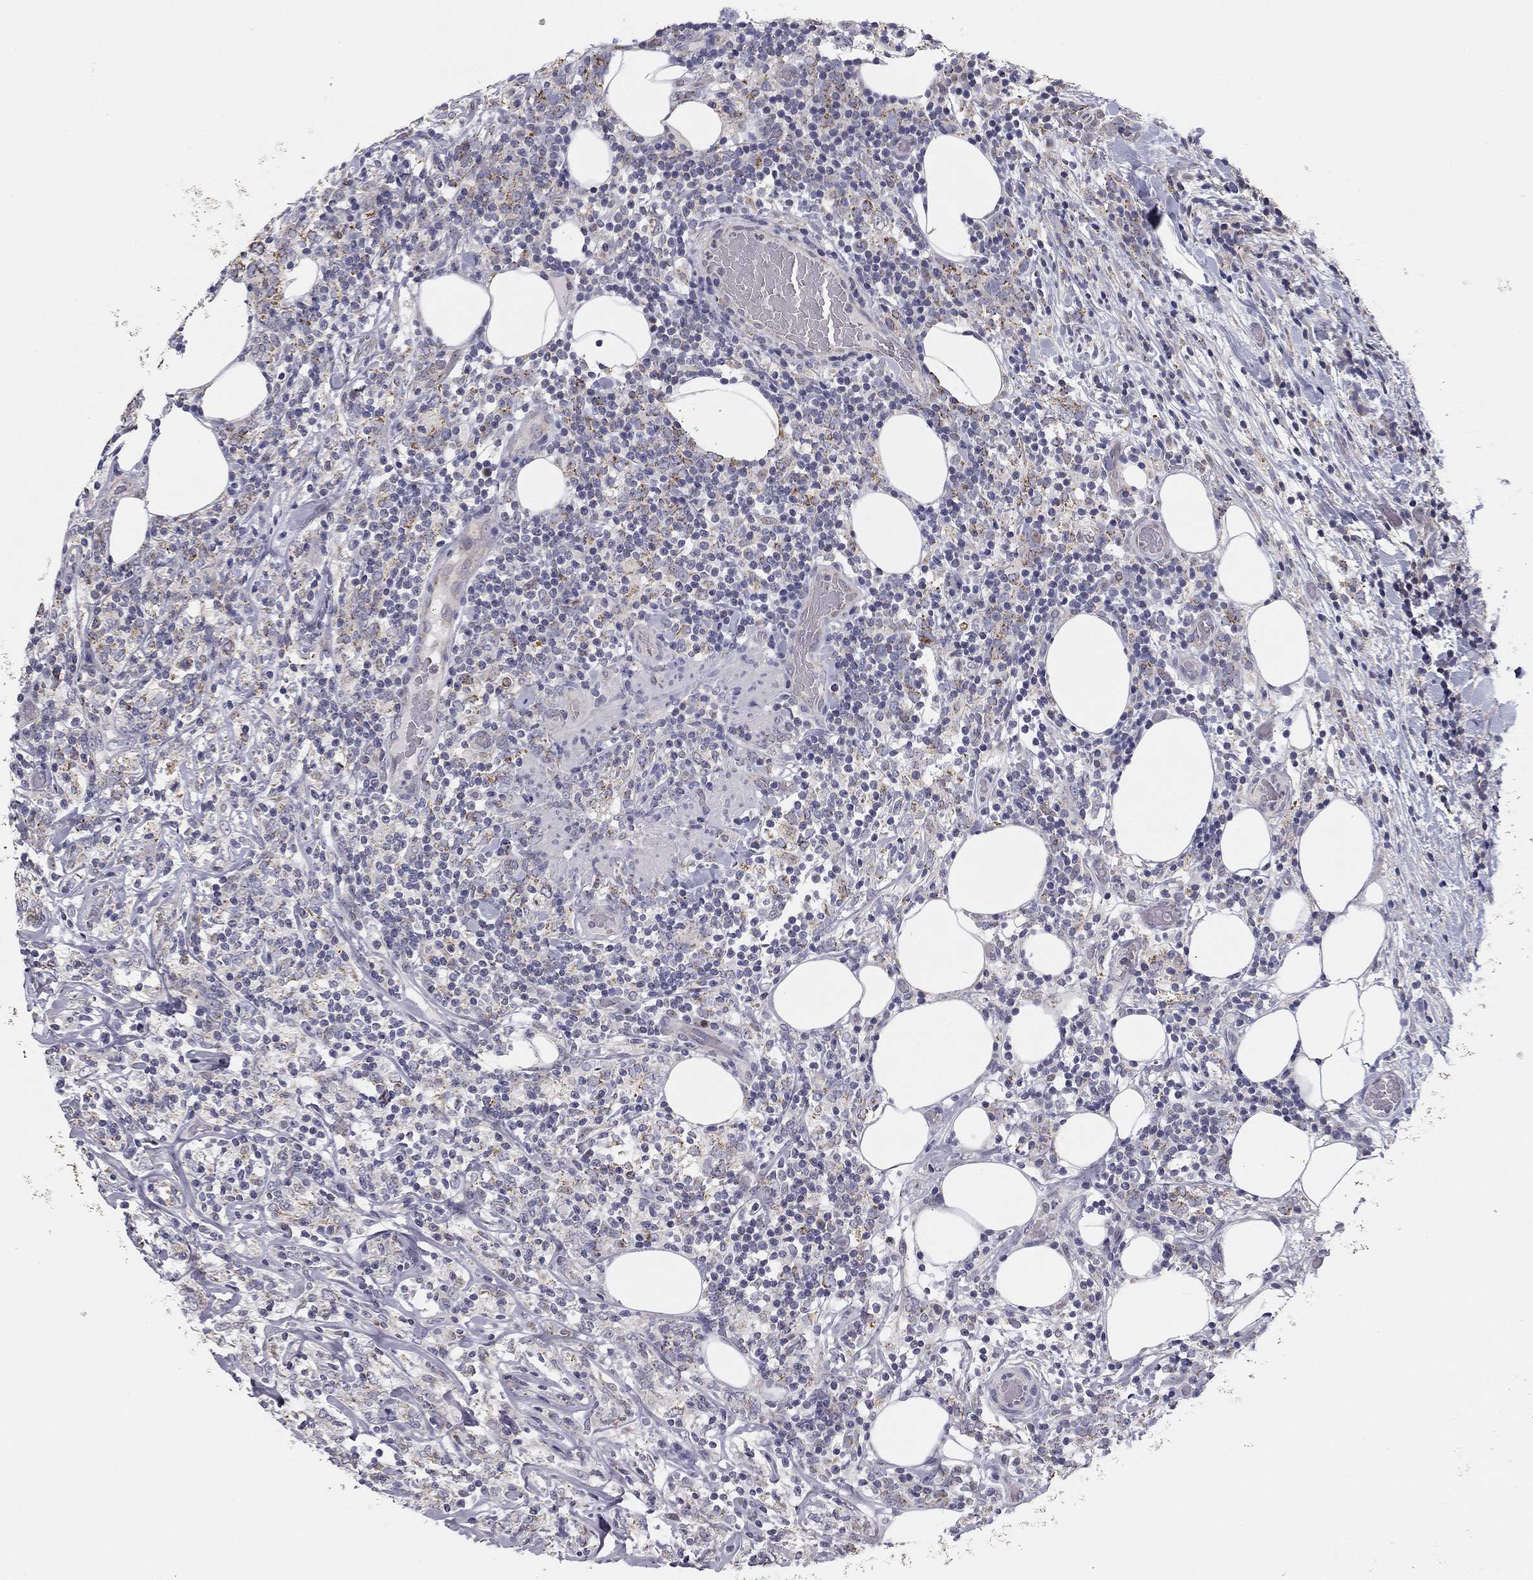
{"staining": {"intensity": "moderate", "quantity": "<25%", "location": "cytoplasmic/membranous"}, "tissue": "lymphoma", "cell_type": "Tumor cells", "image_type": "cancer", "snomed": [{"axis": "morphology", "description": "Malignant lymphoma, non-Hodgkin's type, High grade"}, {"axis": "topography", "description": "Lymph node"}], "caption": "Lymphoma tissue demonstrates moderate cytoplasmic/membranous staining in approximately <25% of tumor cells", "gene": "SLC2A9", "patient": {"sex": "female", "age": 84}}